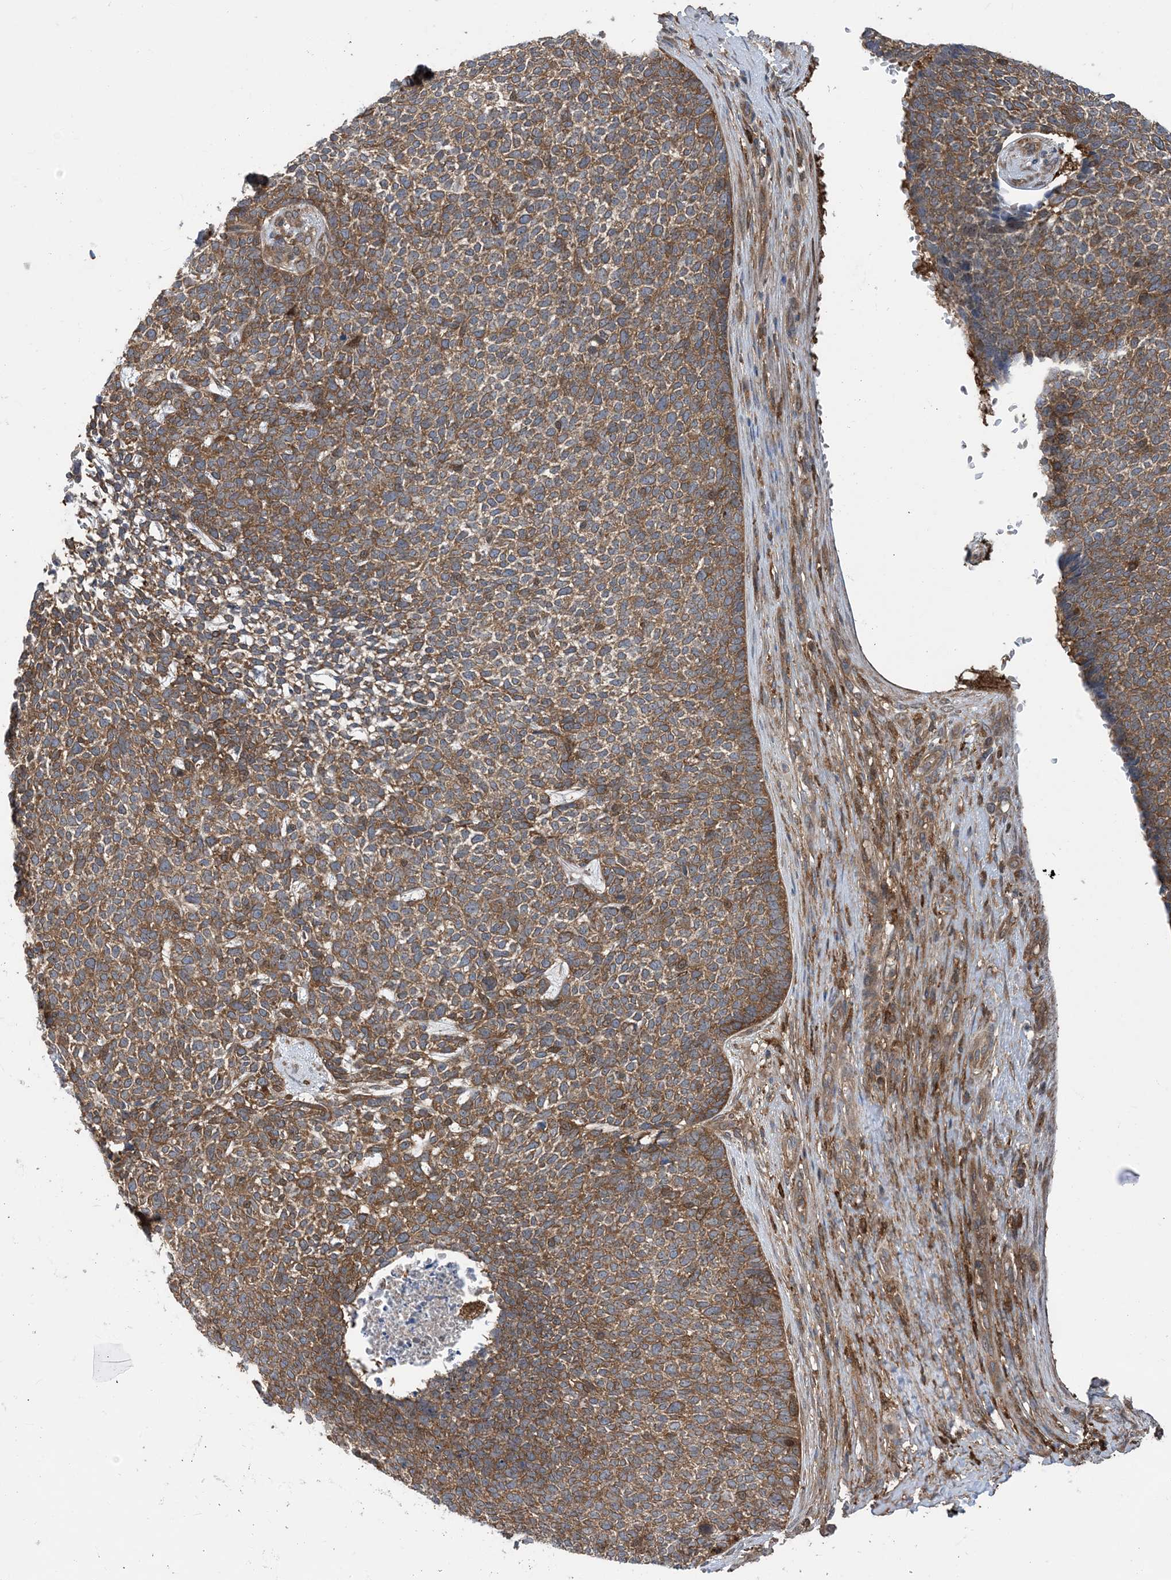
{"staining": {"intensity": "moderate", "quantity": ">75%", "location": "cytoplasmic/membranous"}, "tissue": "skin cancer", "cell_type": "Tumor cells", "image_type": "cancer", "snomed": [{"axis": "morphology", "description": "Basal cell carcinoma"}, {"axis": "topography", "description": "Skin"}], "caption": "Immunohistochemical staining of skin basal cell carcinoma exhibits moderate cytoplasmic/membranous protein staining in about >75% of tumor cells.", "gene": "HS1BP3", "patient": {"sex": "female", "age": 84}}